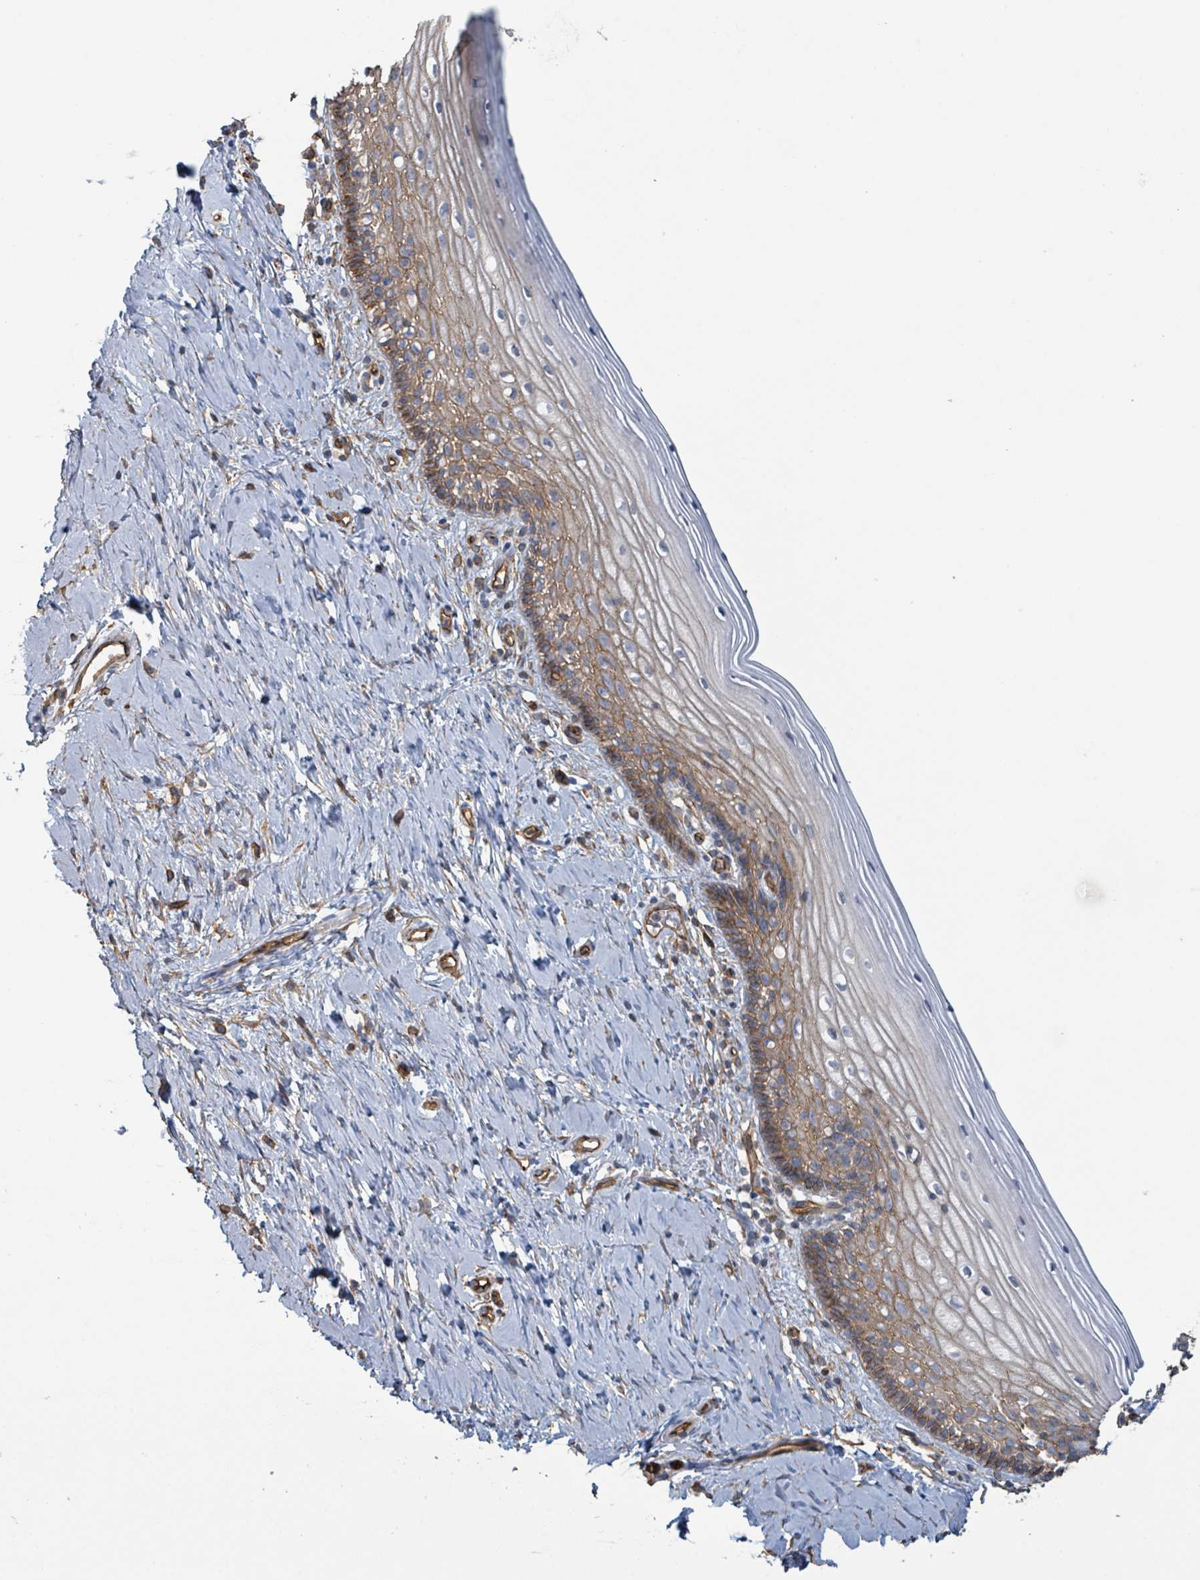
{"staining": {"intensity": "moderate", "quantity": "25%-75%", "location": "cytoplasmic/membranous"}, "tissue": "cervix", "cell_type": "Glandular cells", "image_type": "normal", "snomed": [{"axis": "morphology", "description": "Normal tissue, NOS"}, {"axis": "topography", "description": "Cervix"}], "caption": "Cervix stained for a protein exhibits moderate cytoplasmic/membranous positivity in glandular cells. (IHC, brightfield microscopy, high magnification).", "gene": "LDOC1", "patient": {"sex": "female", "age": 44}}